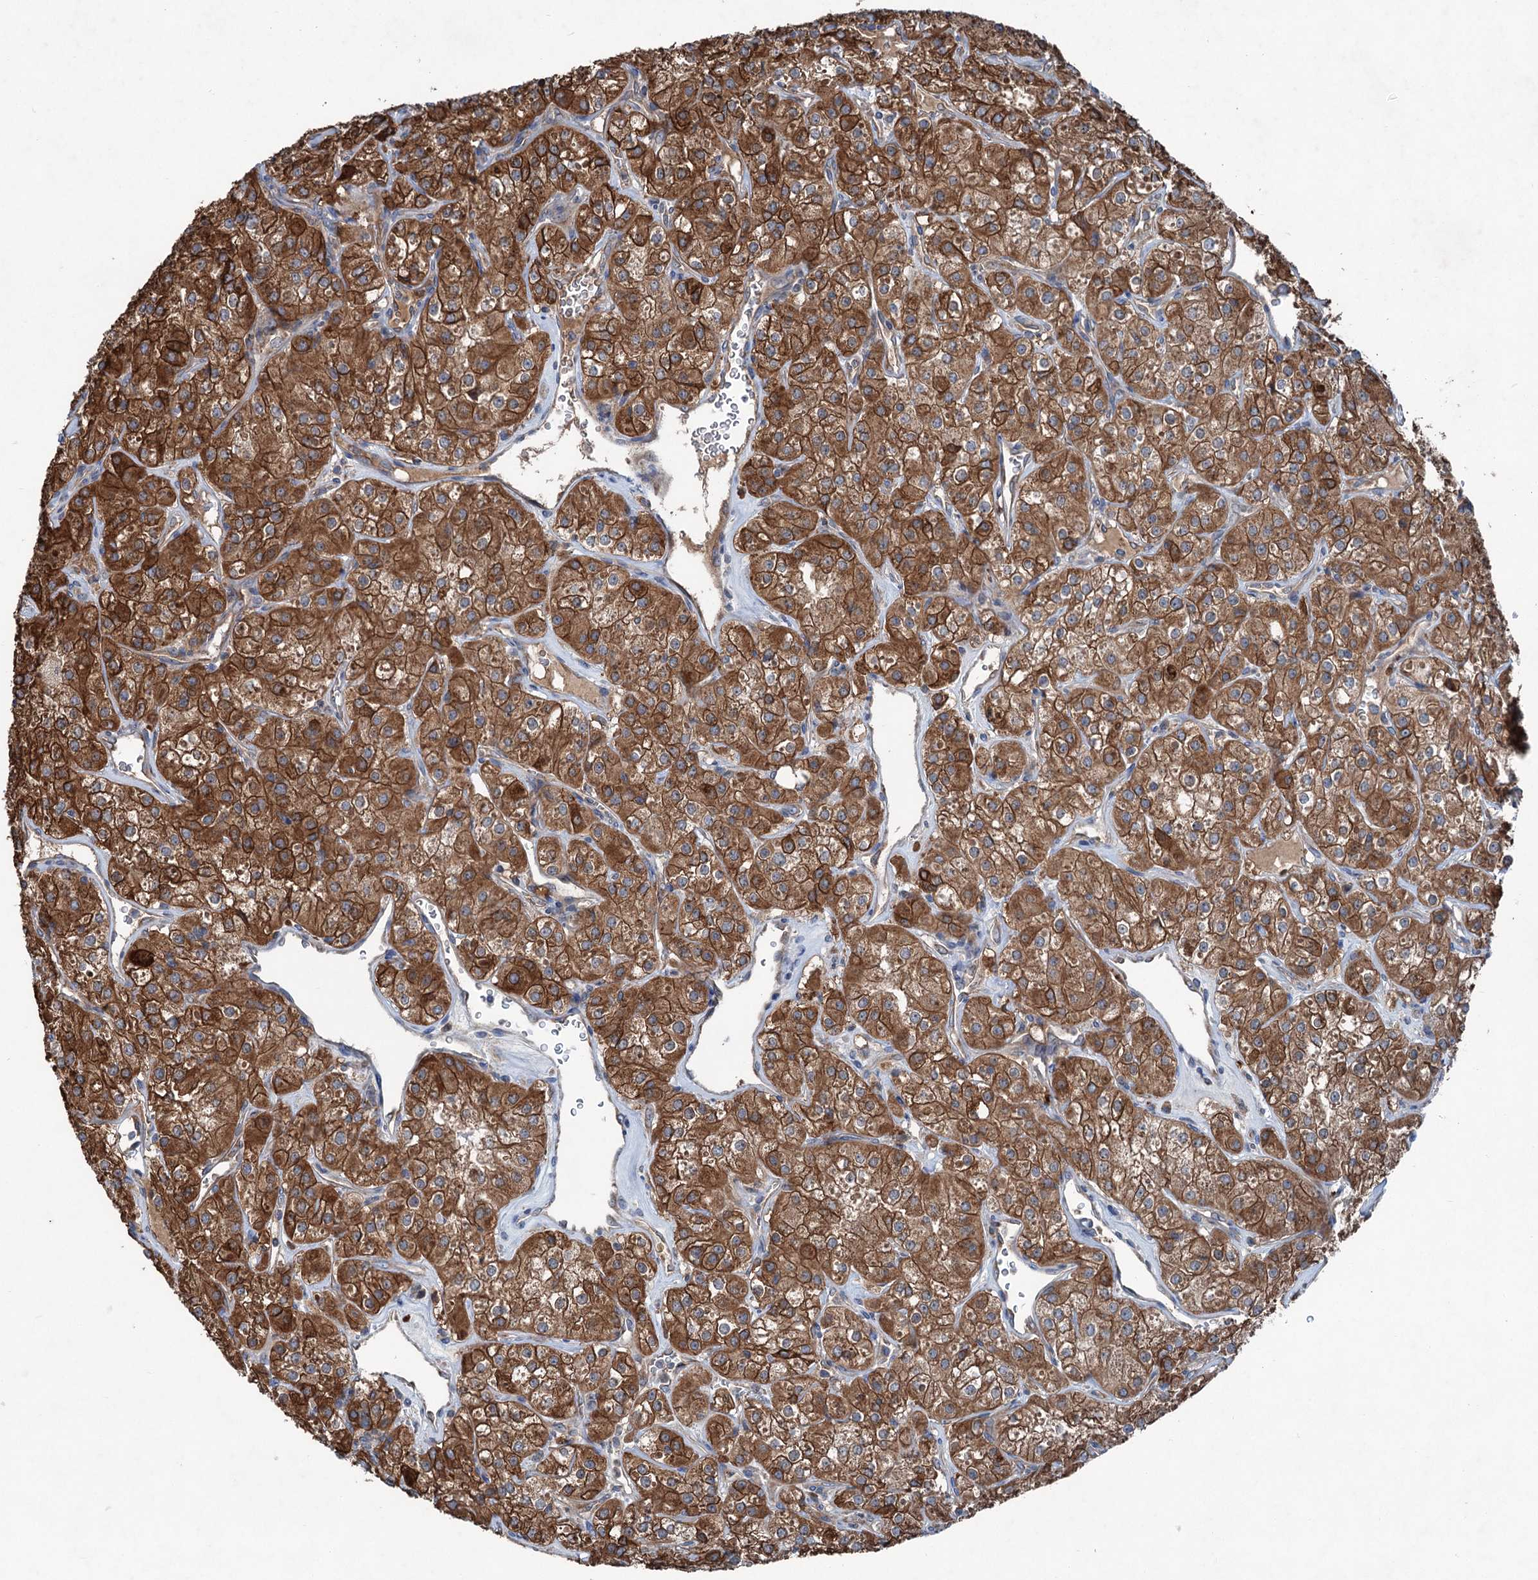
{"staining": {"intensity": "strong", "quantity": ">75%", "location": "cytoplasmic/membranous"}, "tissue": "renal cancer", "cell_type": "Tumor cells", "image_type": "cancer", "snomed": [{"axis": "morphology", "description": "Adenocarcinoma, NOS"}, {"axis": "topography", "description": "Kidney"}], "caption": "Renal cancer (adenocarcinoma) was stained to show a protein in brown. There is high levels of strong cytoplasmic/membranous staining in approximately >75% of tumor cells. (Stains: DAB in brown, nuclei in blue, Microscopy: brightfield microscopy at high magnification).", "gene": "CALCOCO1", "patient": {"sex": "male", "age": 77}}